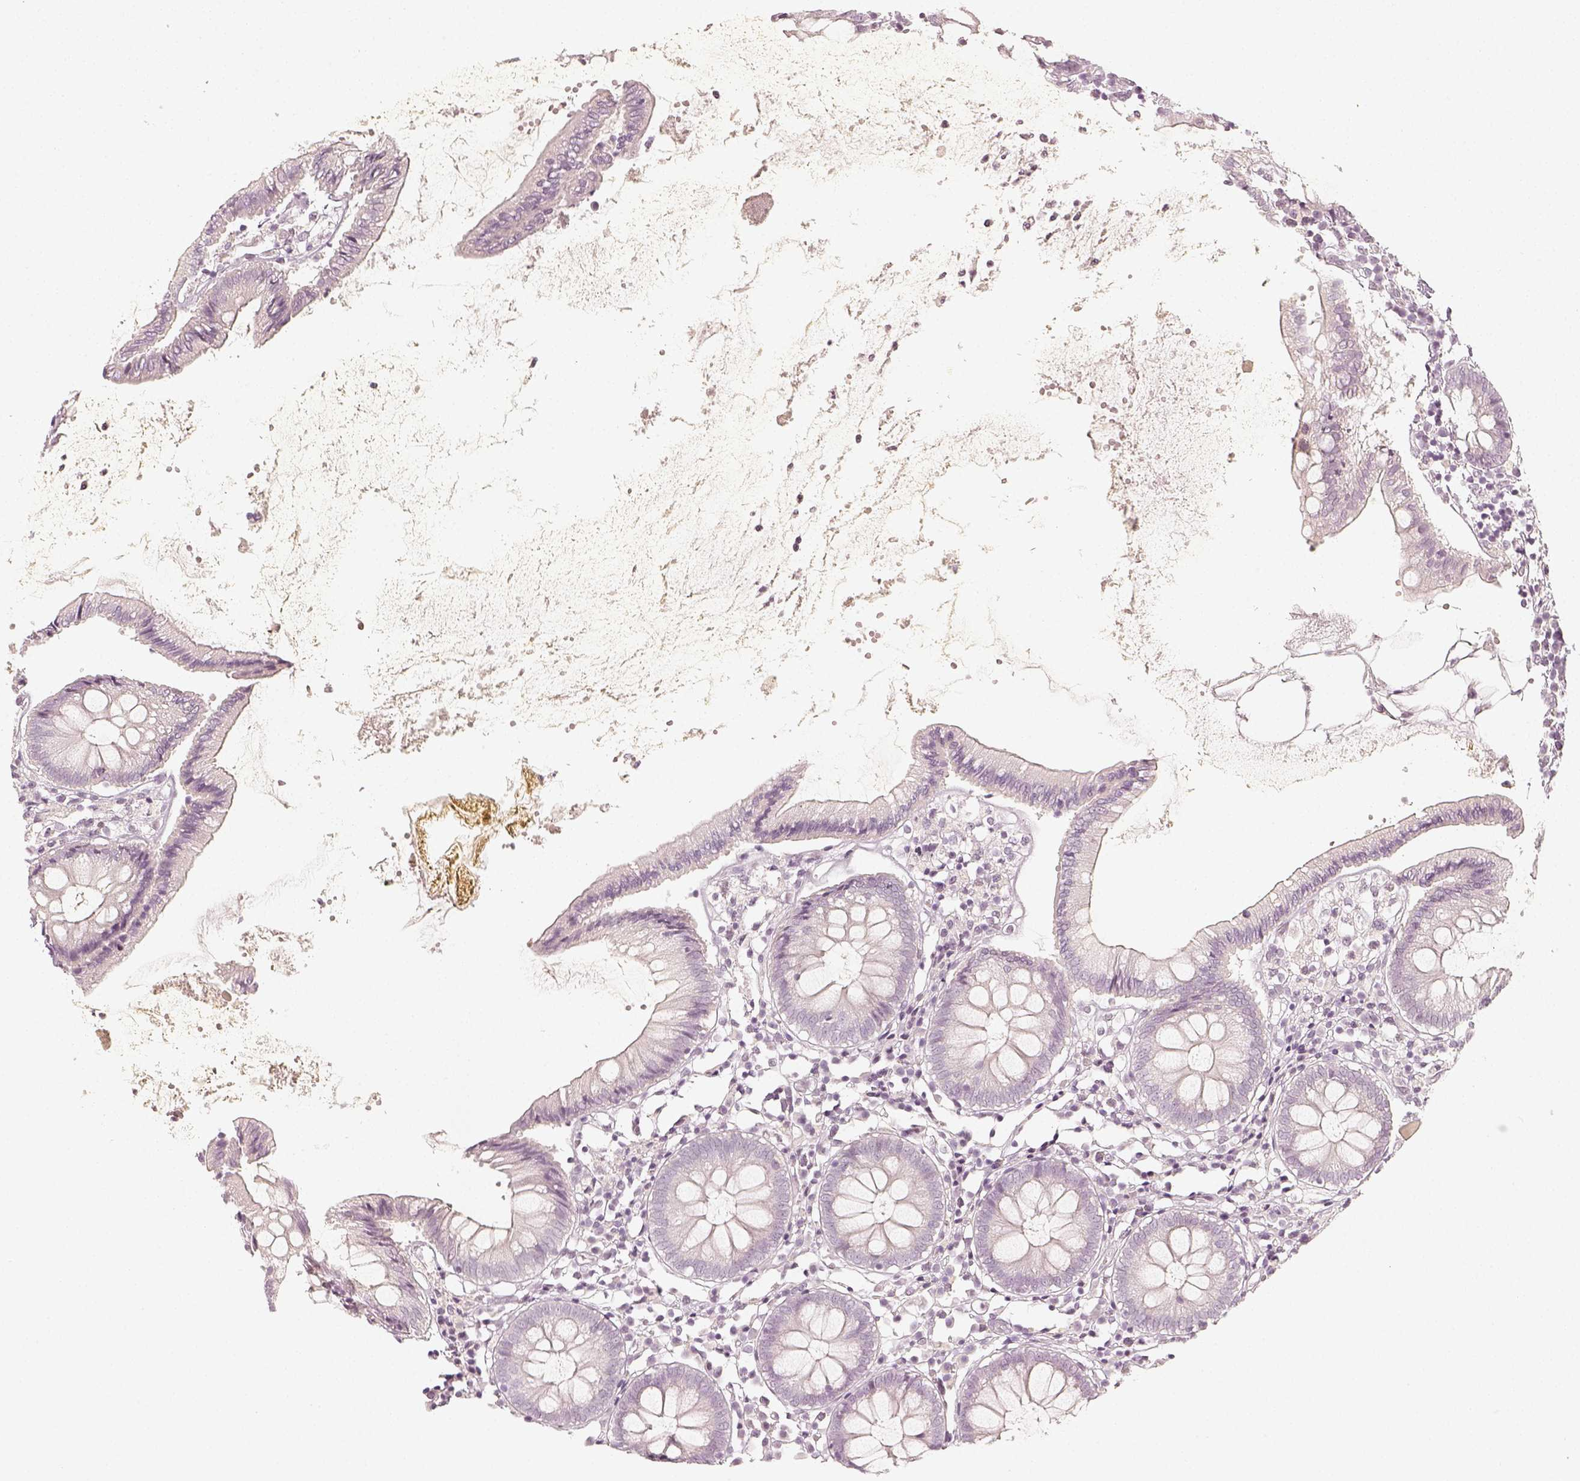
{"staining": {"intensity": "negative", "quantity": "none", "location": "none"}, "tissue": "colon", "cell_type": "Endothelial cells", "image_type": "normal", "snomed": [{"axis": "morphology", "description": "Normal tissue, NOS"}, {"axis": "morphology", "description": "Adenocarcinoma, NOS"}, {"axis": "topography", "description": "Colon"}], "caption": "DAB (3,3'-diaminobenzidine) immunohistochemical staining of normal colon demonstrates no significant positivity in endothelial cells.", "gene": "KRTAP2", "patient": {"sex": "male", "age": 83}}